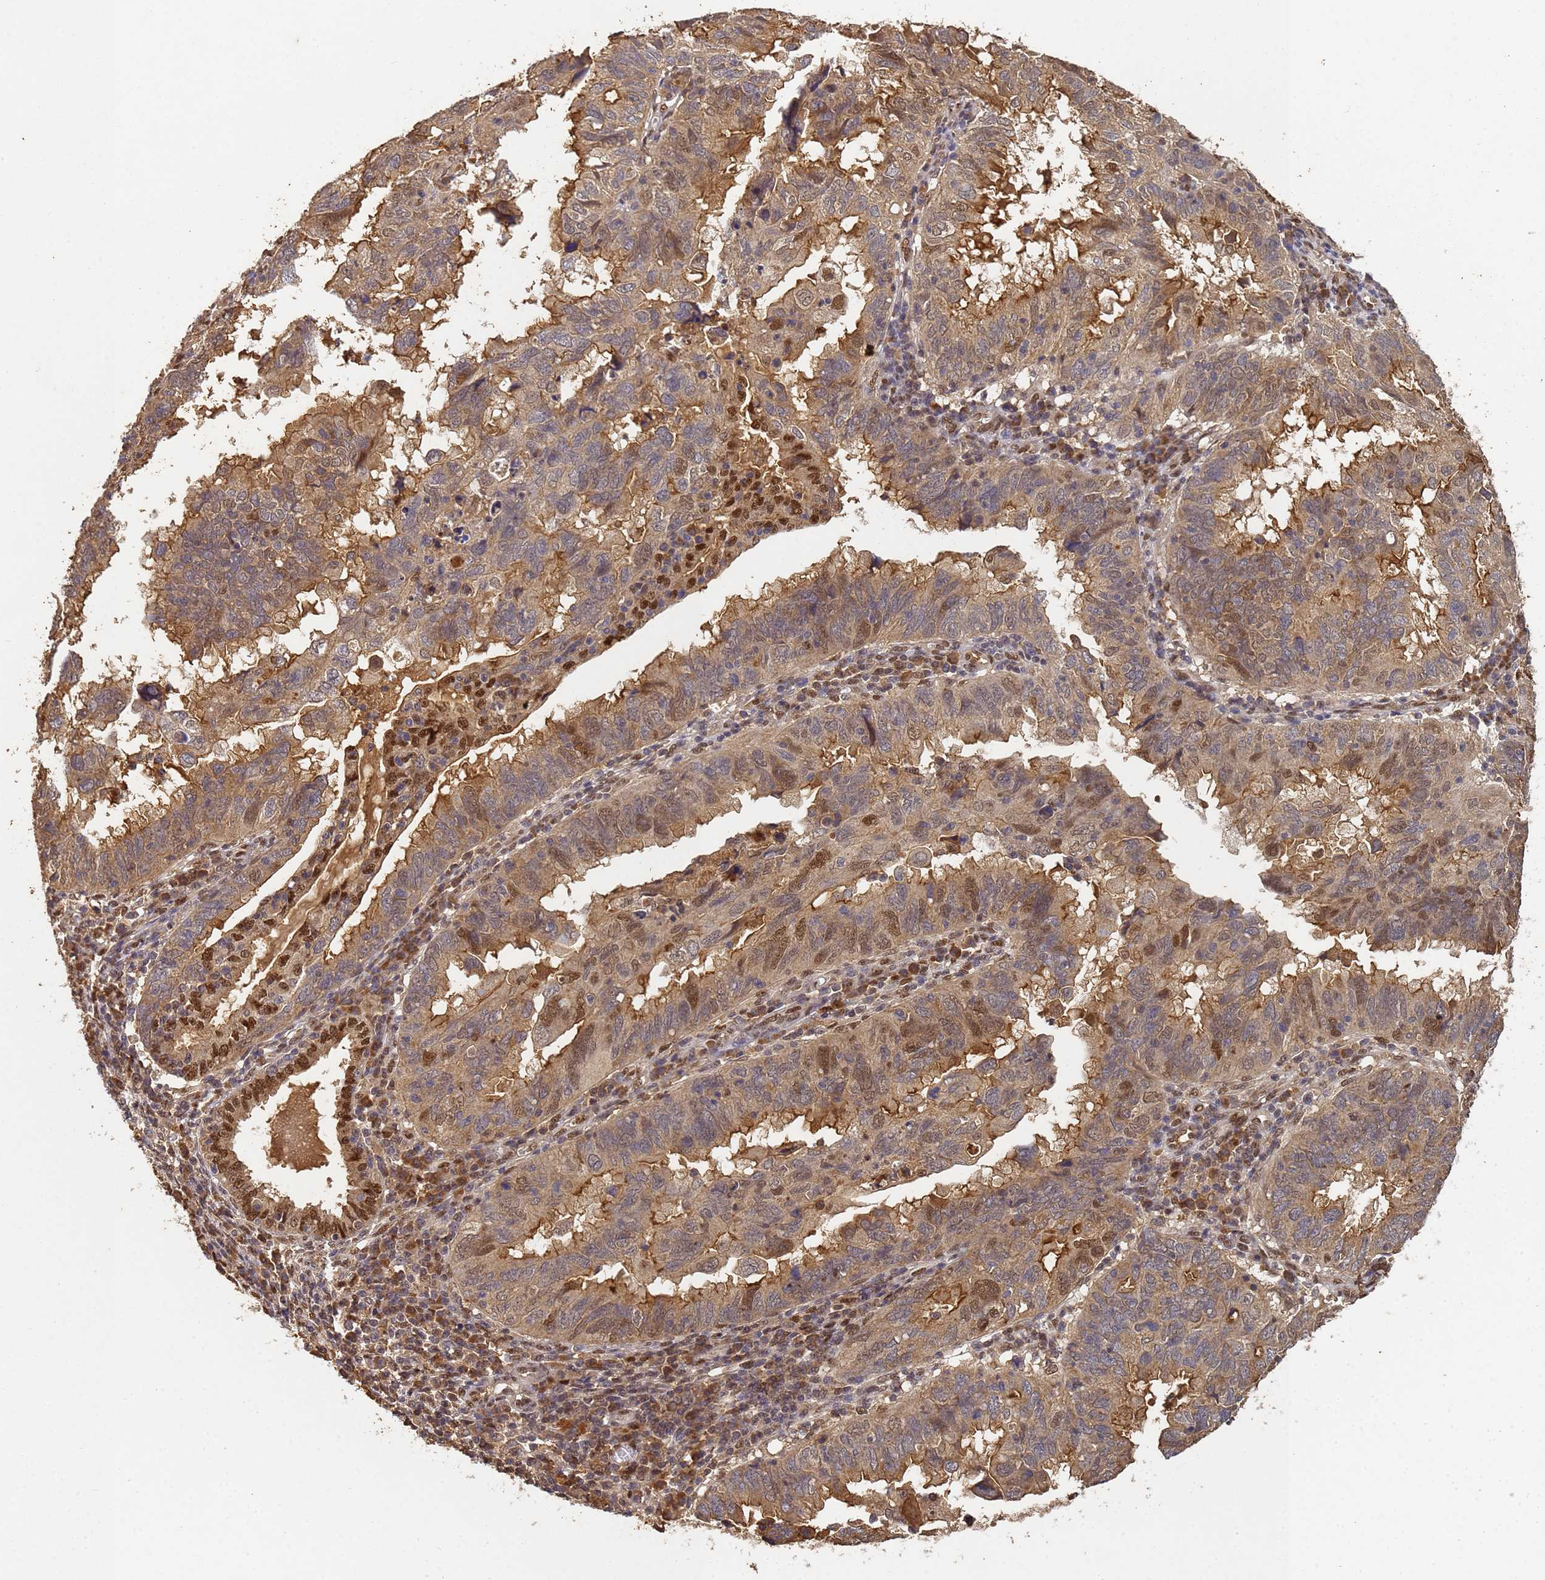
{"staining": {"intensity": "moderate", "quantity": ">75%", "location": "cytoplasmic/membranous,nuclear"}, "tissue": "endometrial cancer", "cell_type": "Tumor cells", "image_type": "cancer", "snomed": [{"axis": "morphology", "description": "Adenocarcinoma, NOS"}, {"axis": "topography", "description": "Uterus"}], "caption": "DAB (3,3'-diaminobenzidine) immunohistochemical staining of adenocarcinoma (endometrial) displays moderate cytoplasmic/membranous and nuclear protein positivity in approximately >75% of tumor cells.", "gene": "SECISBP2", "patient": {"sex": "female", "age": 77}}